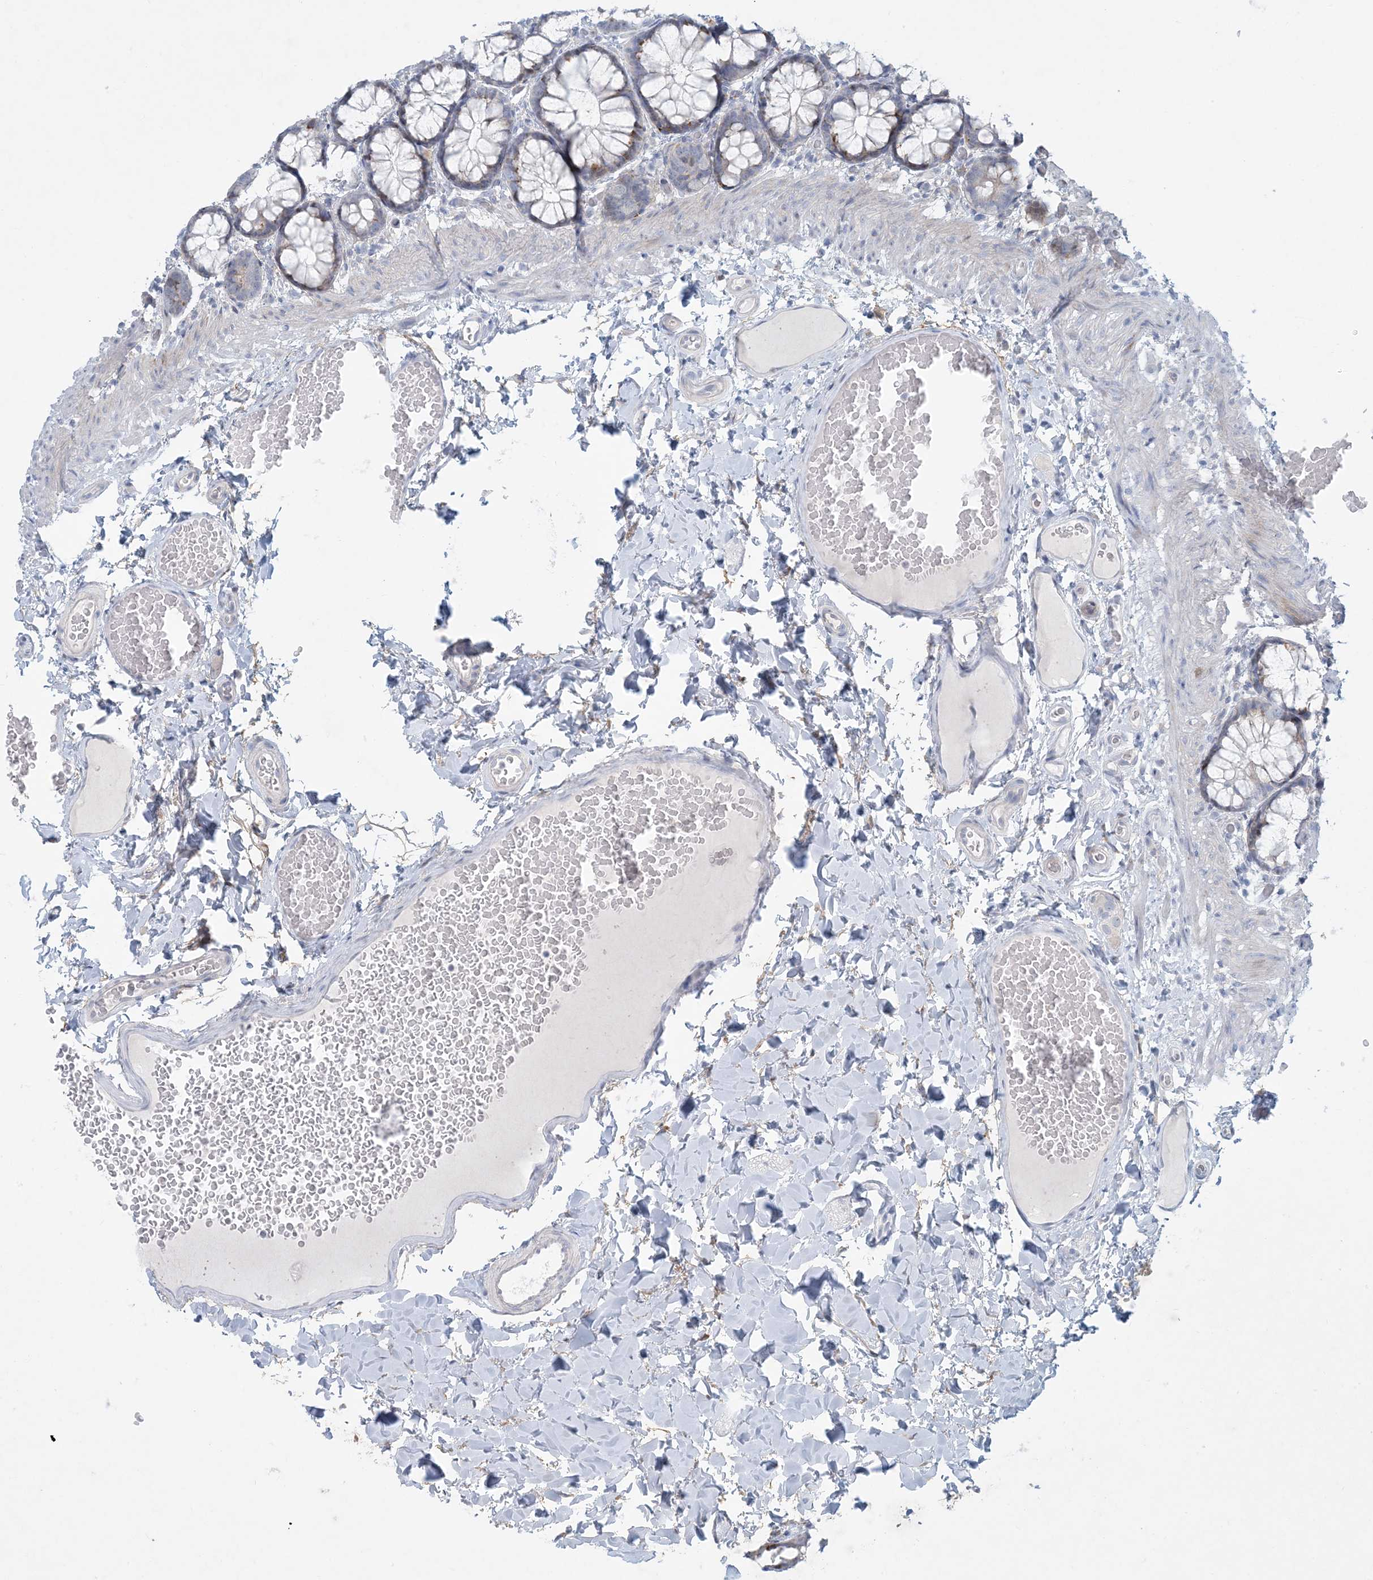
{"staining": {"intensity": "negative", "quantity": "none", "location": "none"}, "tissue": "colon", "cell_type": "Endothelial cells", "image_type": "normal", "snomed": [{"axis": "morphology", "description": "Normal tissue, NOS"}, {"axis": "topography", "description": "Colon"}], "caption": "Immunohistochemistry of unremarkable colon reveals no positivity in endothelial cells. The staining is performed using DAB brown chromogen with nuclei counter-stained in using hematoxylin.", "gene": "ZNF385D", "patient": {"sex": "male", "age": 47}}